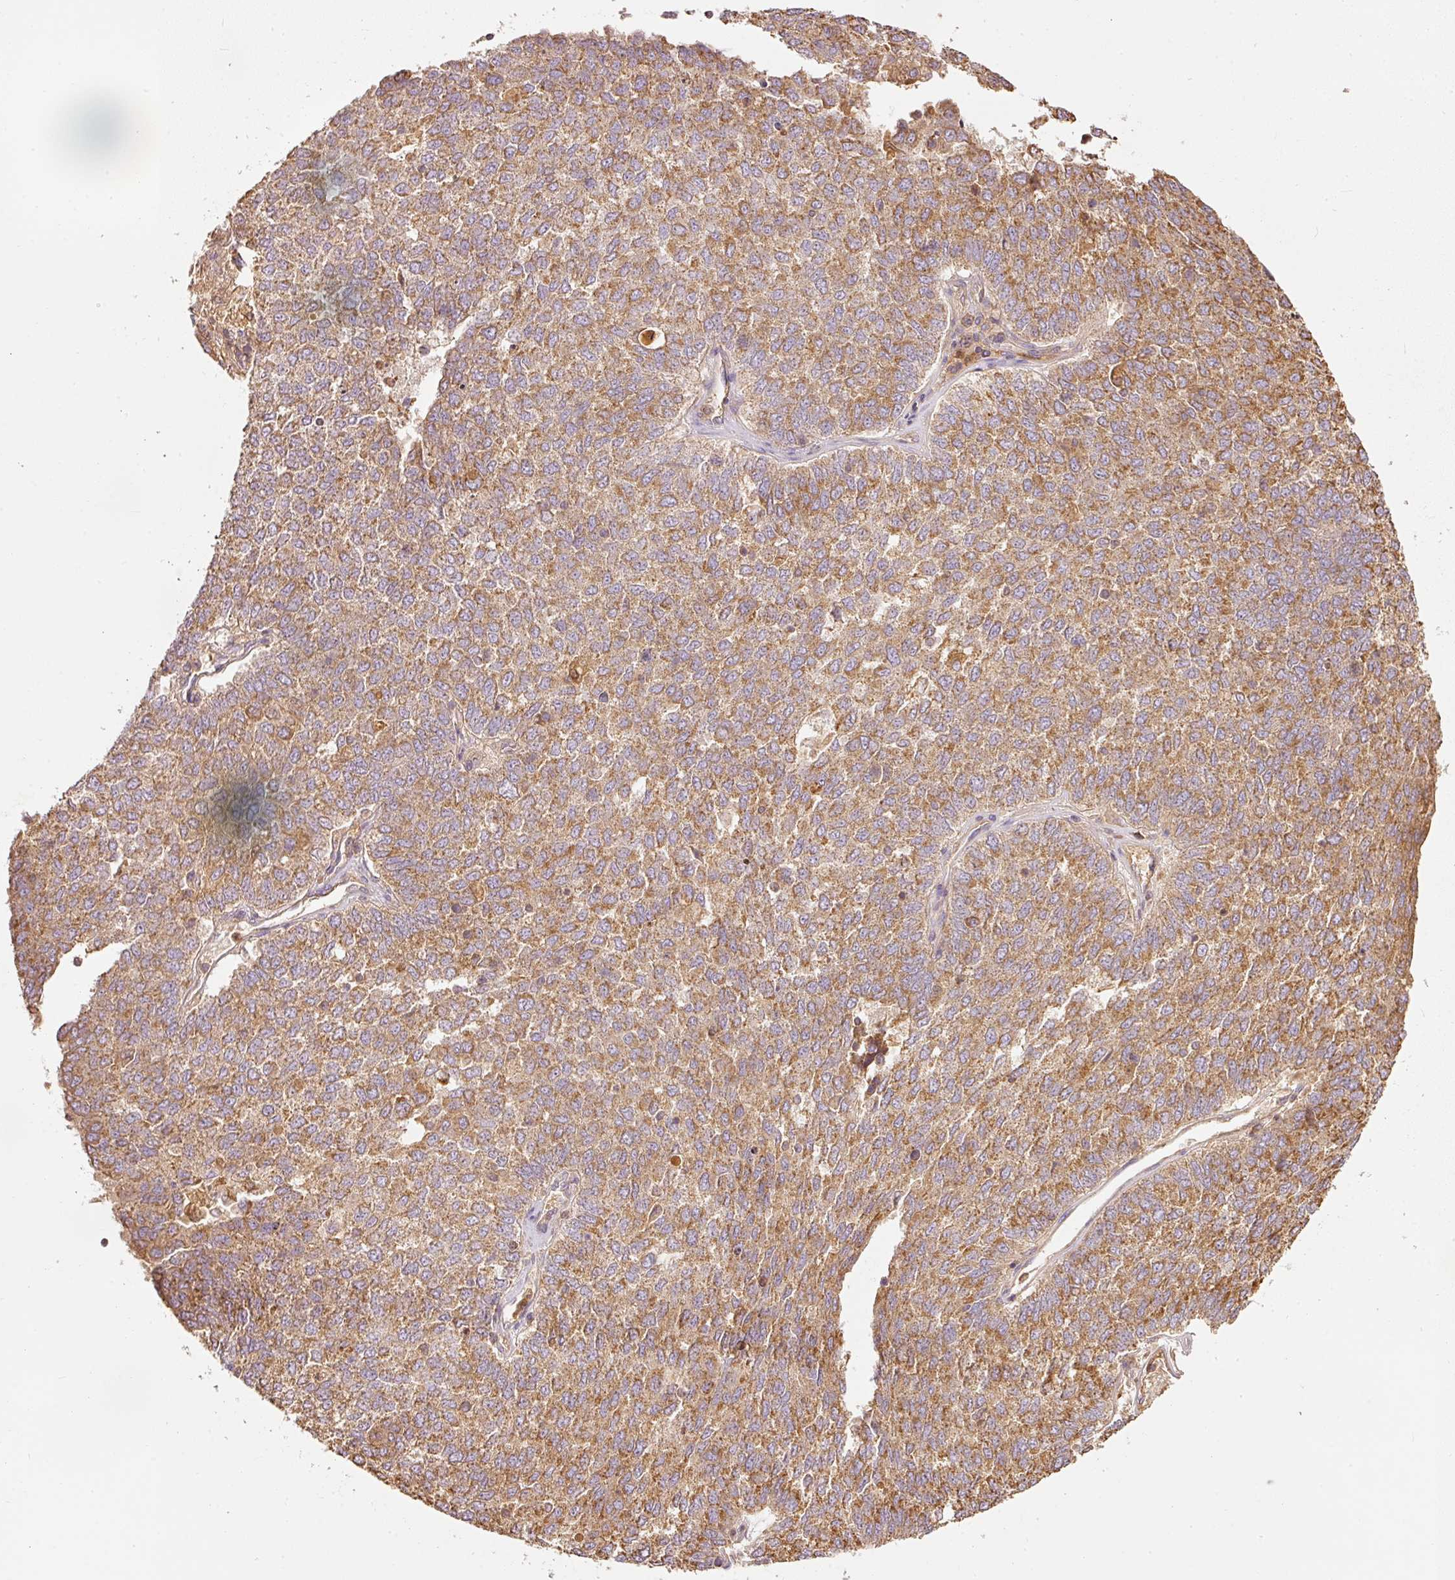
{"staining": {"intensity": "moderate", "quantity": ">75%", "location": "cytoplasmic/membranous"}, "tissue": "lung cancer", "cell_type": "Tumor cells", "image_type": "cancer", "snomed": [{"axis": "morphology", "description": "Squamous cell carcinoma, NOS"}, {"axis": "topography", "description": "Lung"}], "caption": "Immunohistochemical staining of lung squamous cell carcinoma shows medium levels of moderate cytoplasmic/membranous expression in about >75% of tumor cells.", "gene": "PSENEN", "patient": {"sex": "male", "age": 73}}